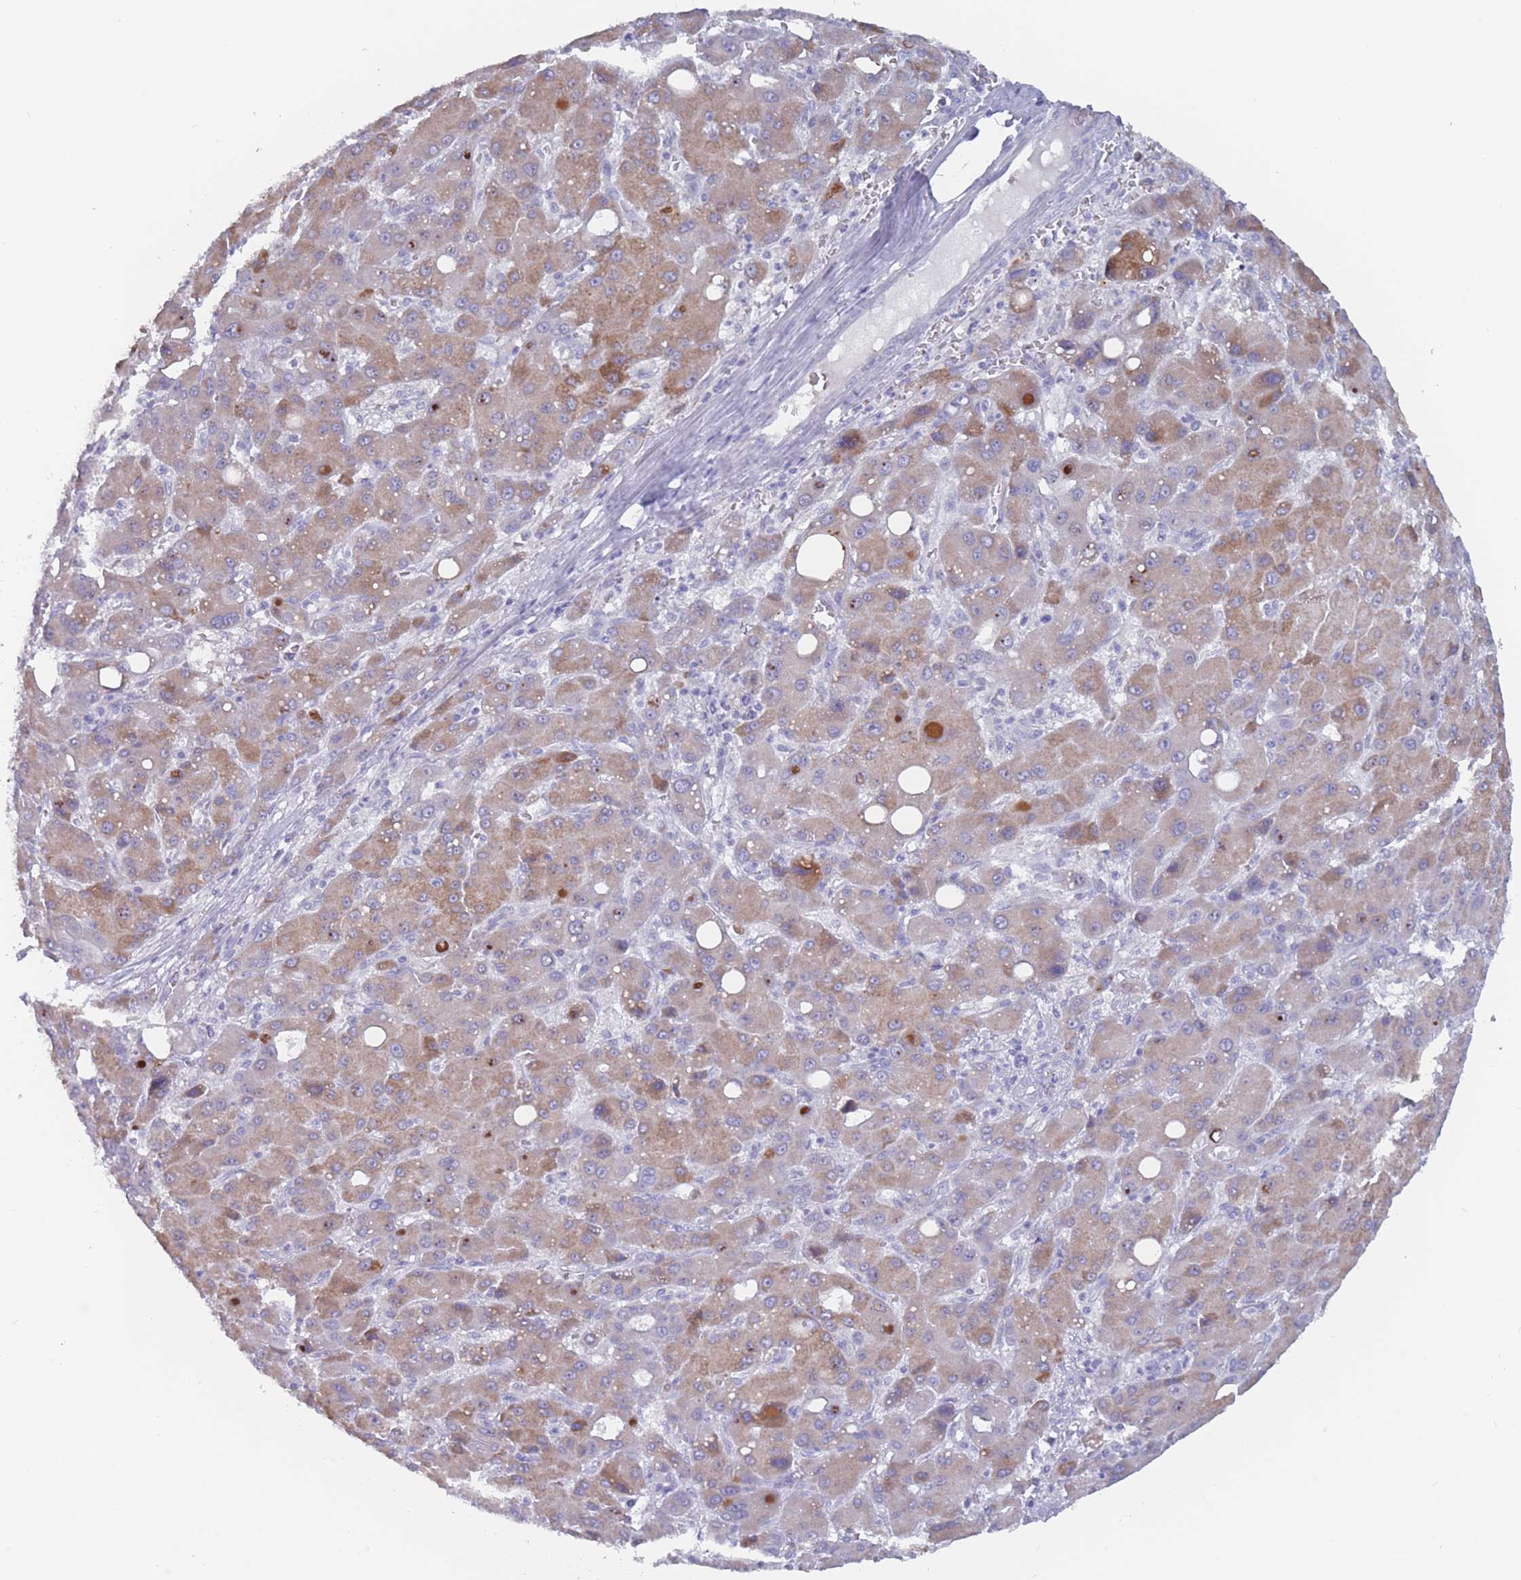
{"staining": {"intensity": "weak", "quantity": ">75%", "location": "cytoplasmic/membranous"}, "tissue": "liver cancer", "cell_type": "Tumor cells", "image_type": "cancer", "snomed": [{"axis": "morphology", "description": "Carcinoma, Hepatocellular, NOS"}, {"axis": "topography", "description": "Liver"}], "caption": "Liver cancer tissue shows weak cytoplasmic/membranous staining in about >75% of tumor cells, visualized by immunohistochemistry. (DAB (3,3'-diaminobenzidine) IHC, brown staining for protein, blue staining for nuclei).", "gene": "ST8SIA5", "patient": {"sex": "male", "age": 55}}